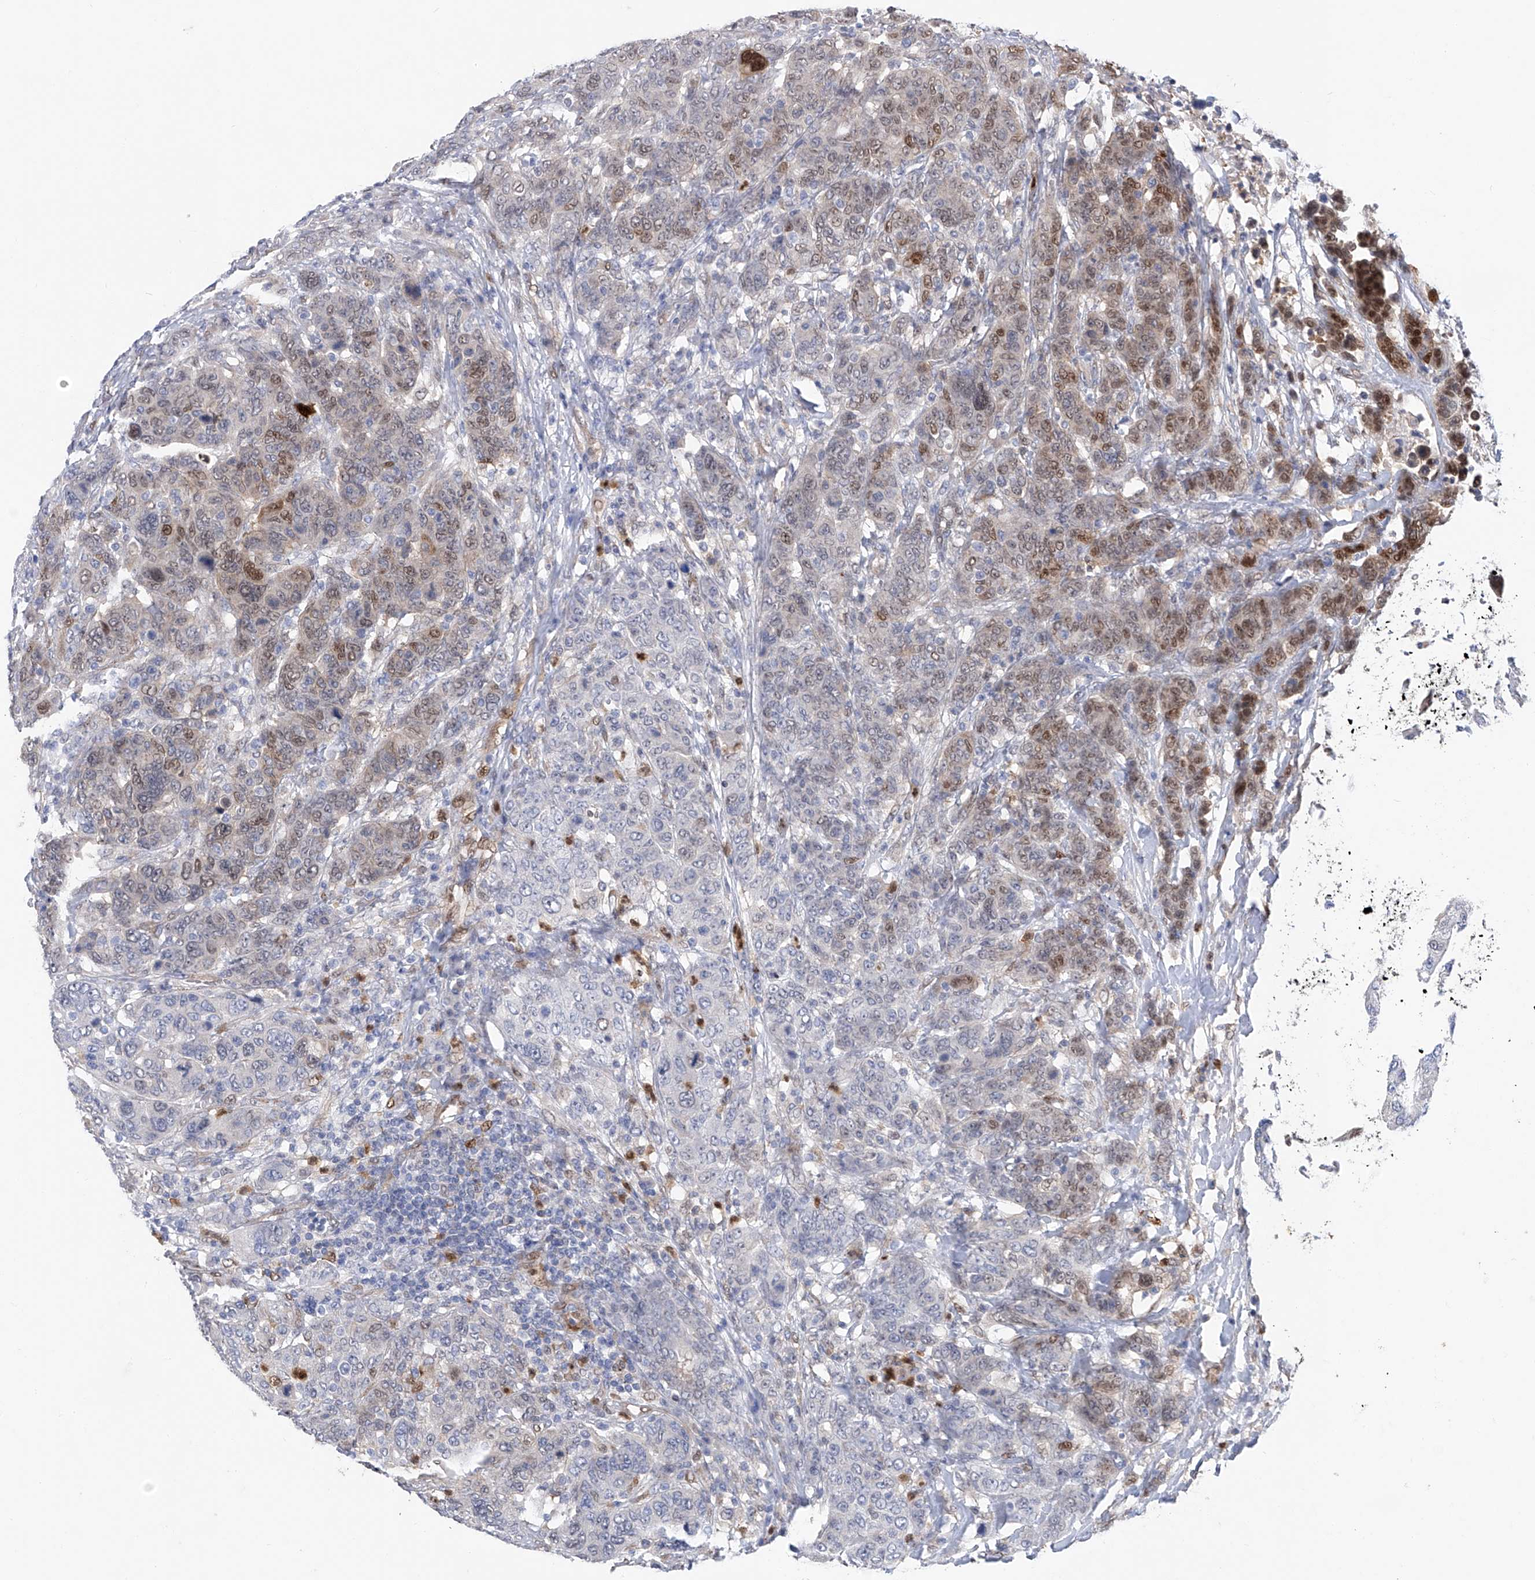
{"staining": {"intensity": "moderate", "quantity": "<25%", "location": "nuclear"}, "tissue": "breast cancer", "cell_type": "Tumor cells", "image_type": "cancer", "snomed": [{"axis": "morphology", "description": "Duct carcinoma"}, {"axis": "topography", "description": "Breast"}], "caption": "Immunohistochemical staining of breast invasive ductal carcinoma displays low levels of moderate nuclear staining in approximately <25% of tumor cells.", "gene": "PHF20", "patient": {"sex": "female", "age": 37}}